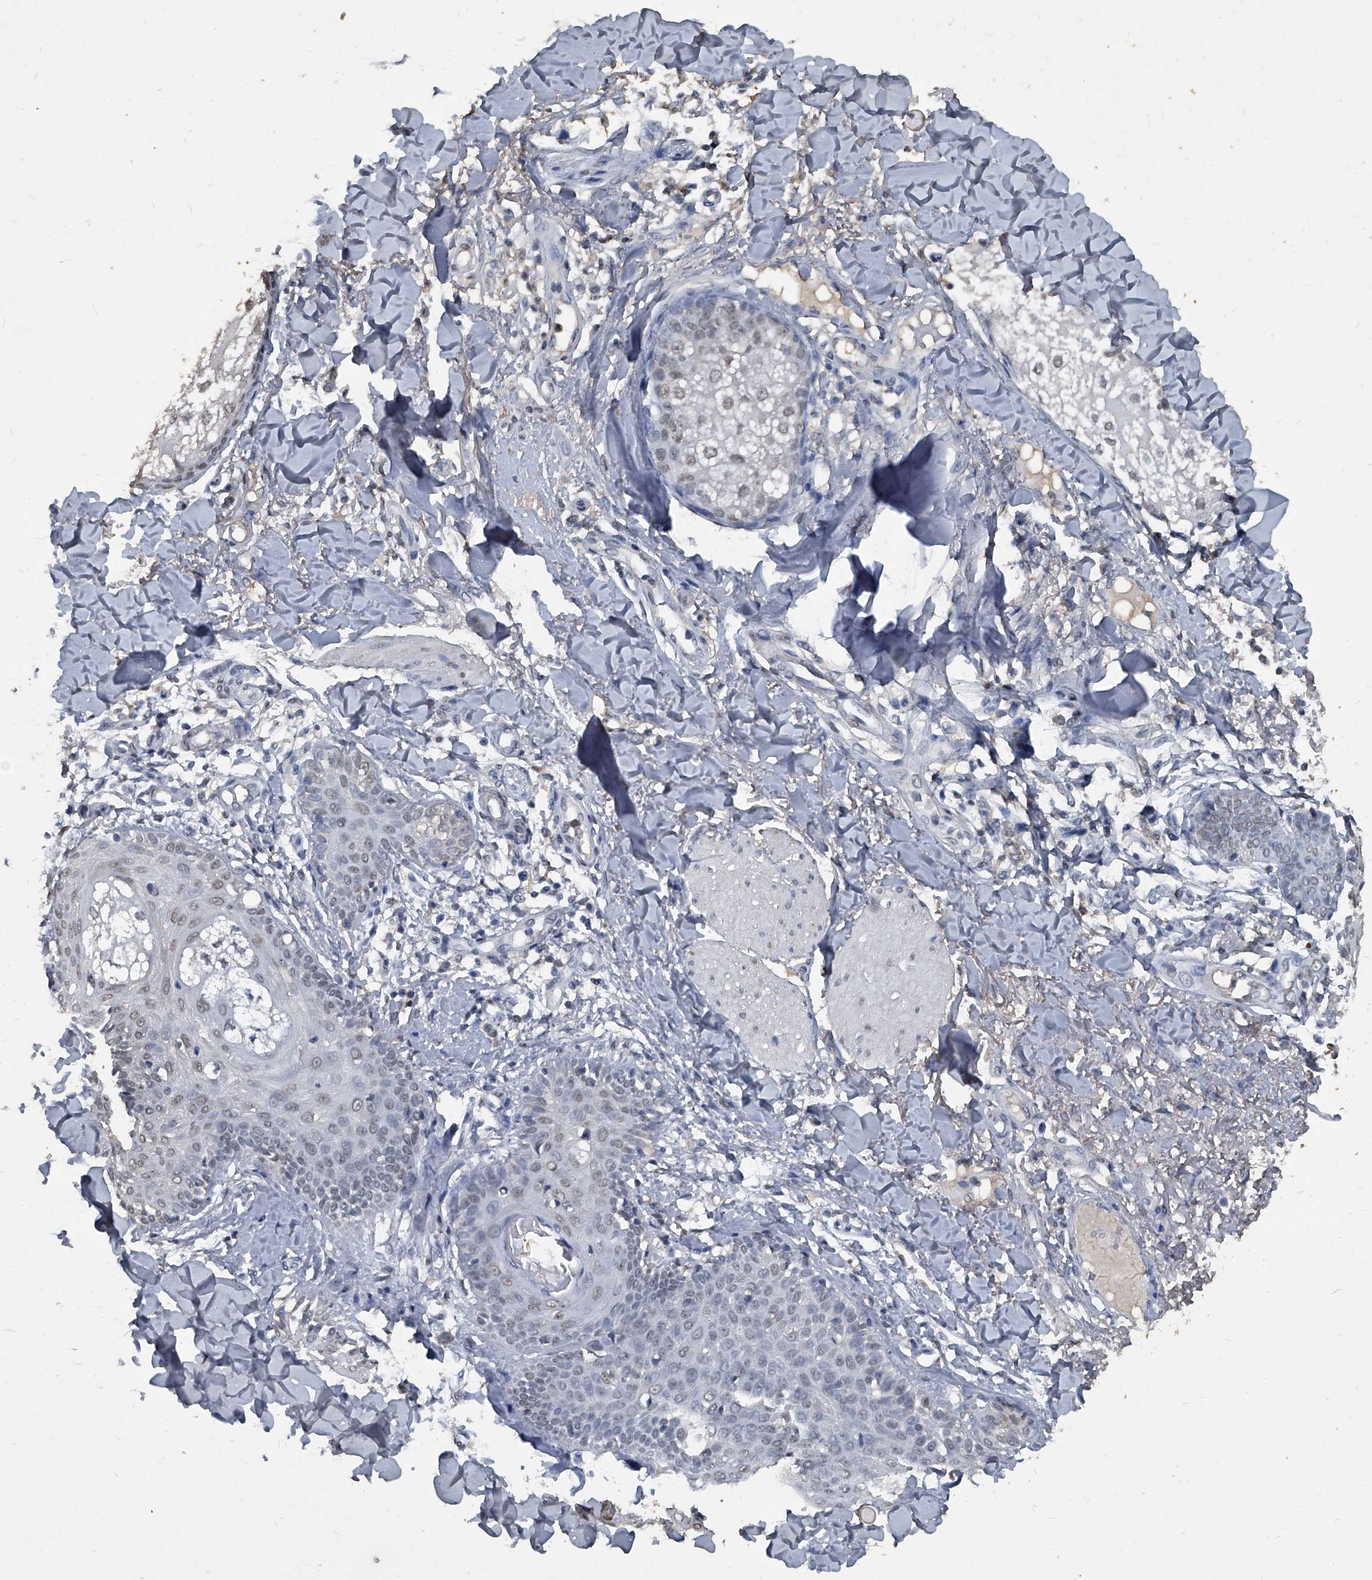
{"staining": {"intensity": "negative", "quantity": "none", "location": "none"}, "tissue": "skin cancer", "cell_type": "Tumor cells", "image_type": "cancer", "snomed": [{"axis": "morphology", "description": "Normal tissue, NOS"}, {"axis": "morphology", "description": "Basal cell carcinoma"}, {"axis": "topography", "description": "Skin"}], "caption": "Human skin cancer stained for a protein using immunohistochemistry displays no staining in tumor cells.", "gene": "MATR3", "patient": {"sex": "male", "age": 52}}